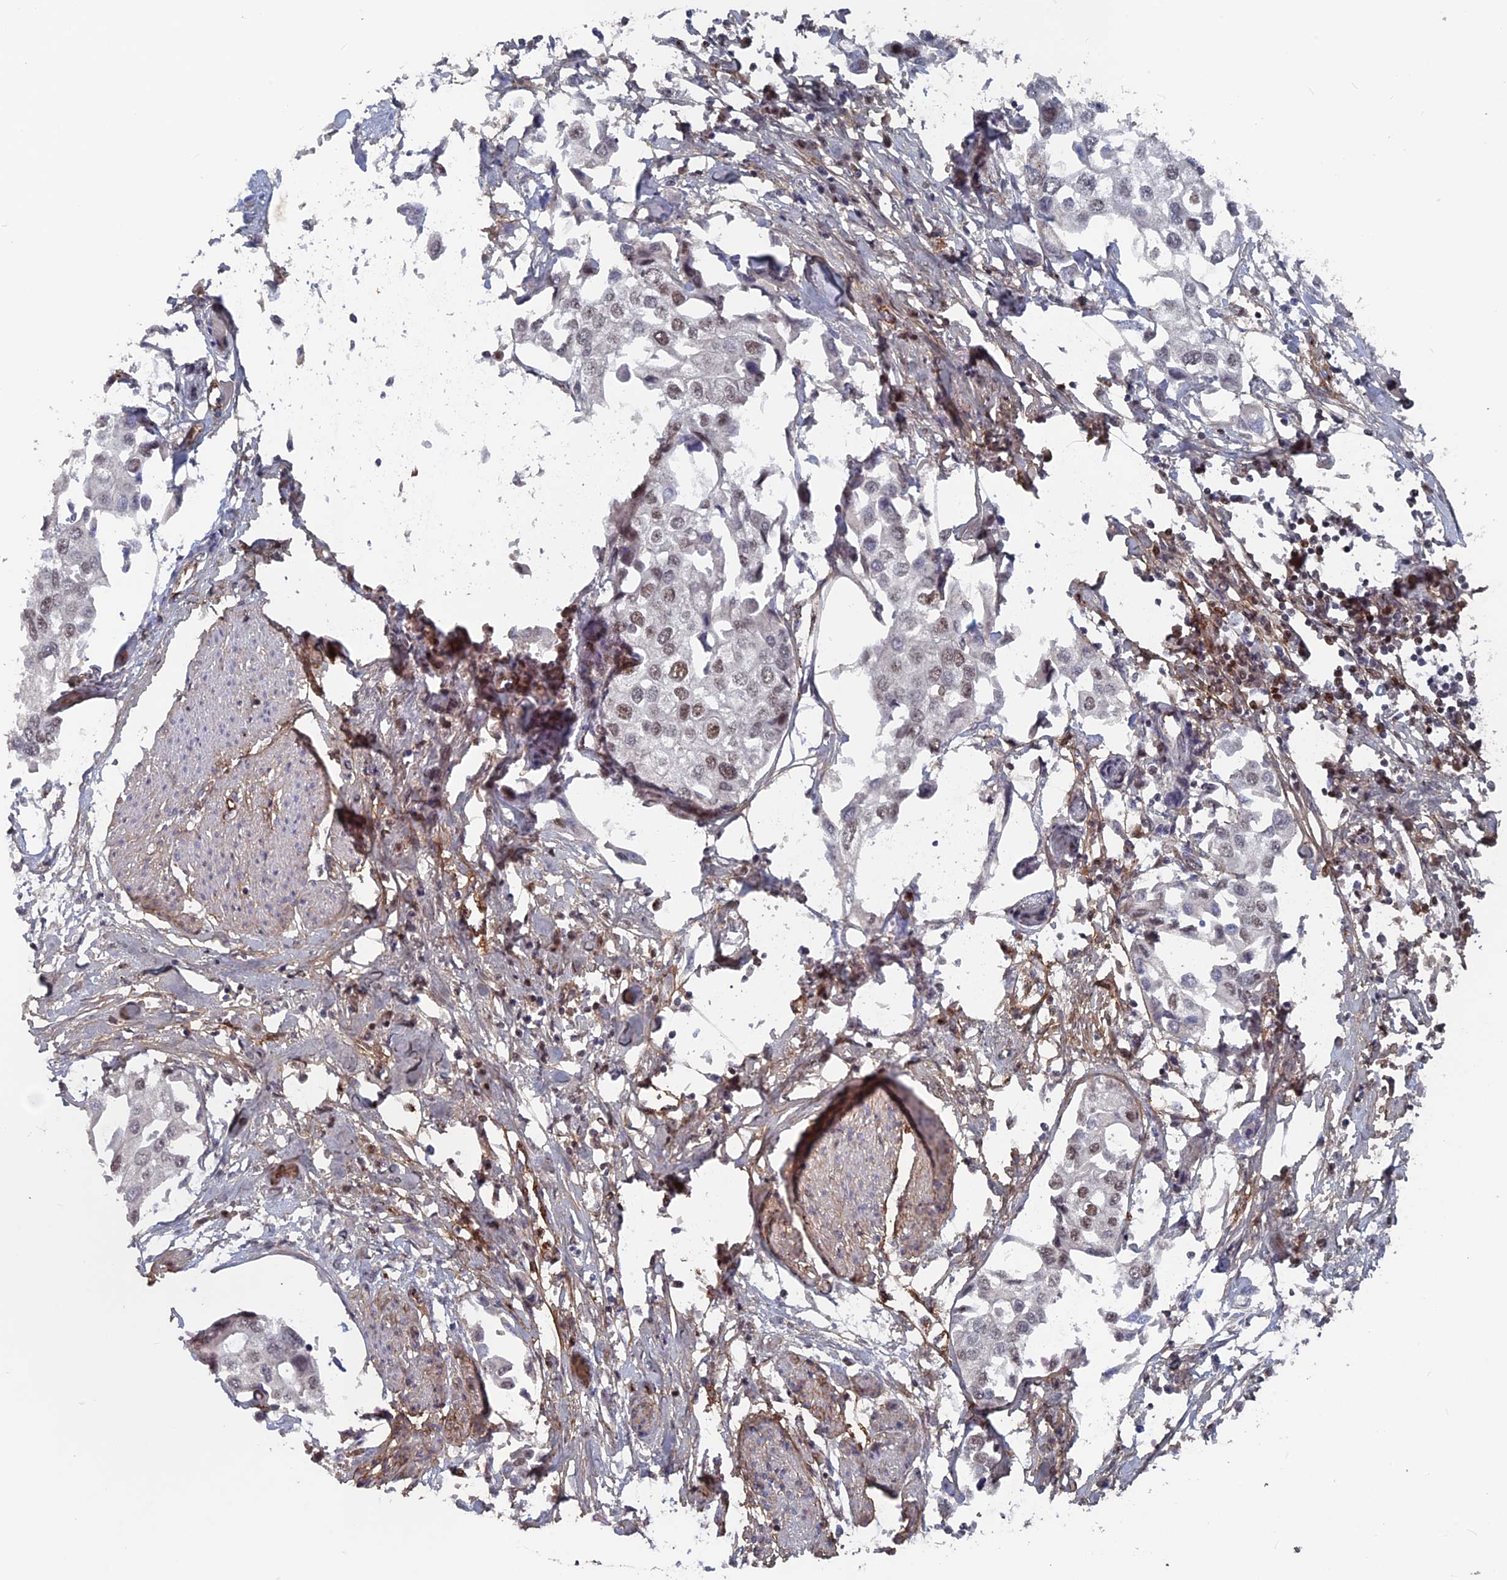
{"staining": {"intensity": "moderate", "quantity": "25%-75%", "location": "nuclear"}, "tissue": "urothelial cancer", "cell_type": "Tumor cells", "image_type": "cancer", "snomed": [{"axis": "morphology", "description": "Urothelial carcinoma, High grade"}, {"axis": "topography", "description": "Urinary bladder"}], "caption": "Tumor cells show medium levels of moderate nuclear staining in approximately 25%-75% of cells in human urothelial cancer.", "gene": "SH3D21", "patient": {"sex": "male", "age": 64}}